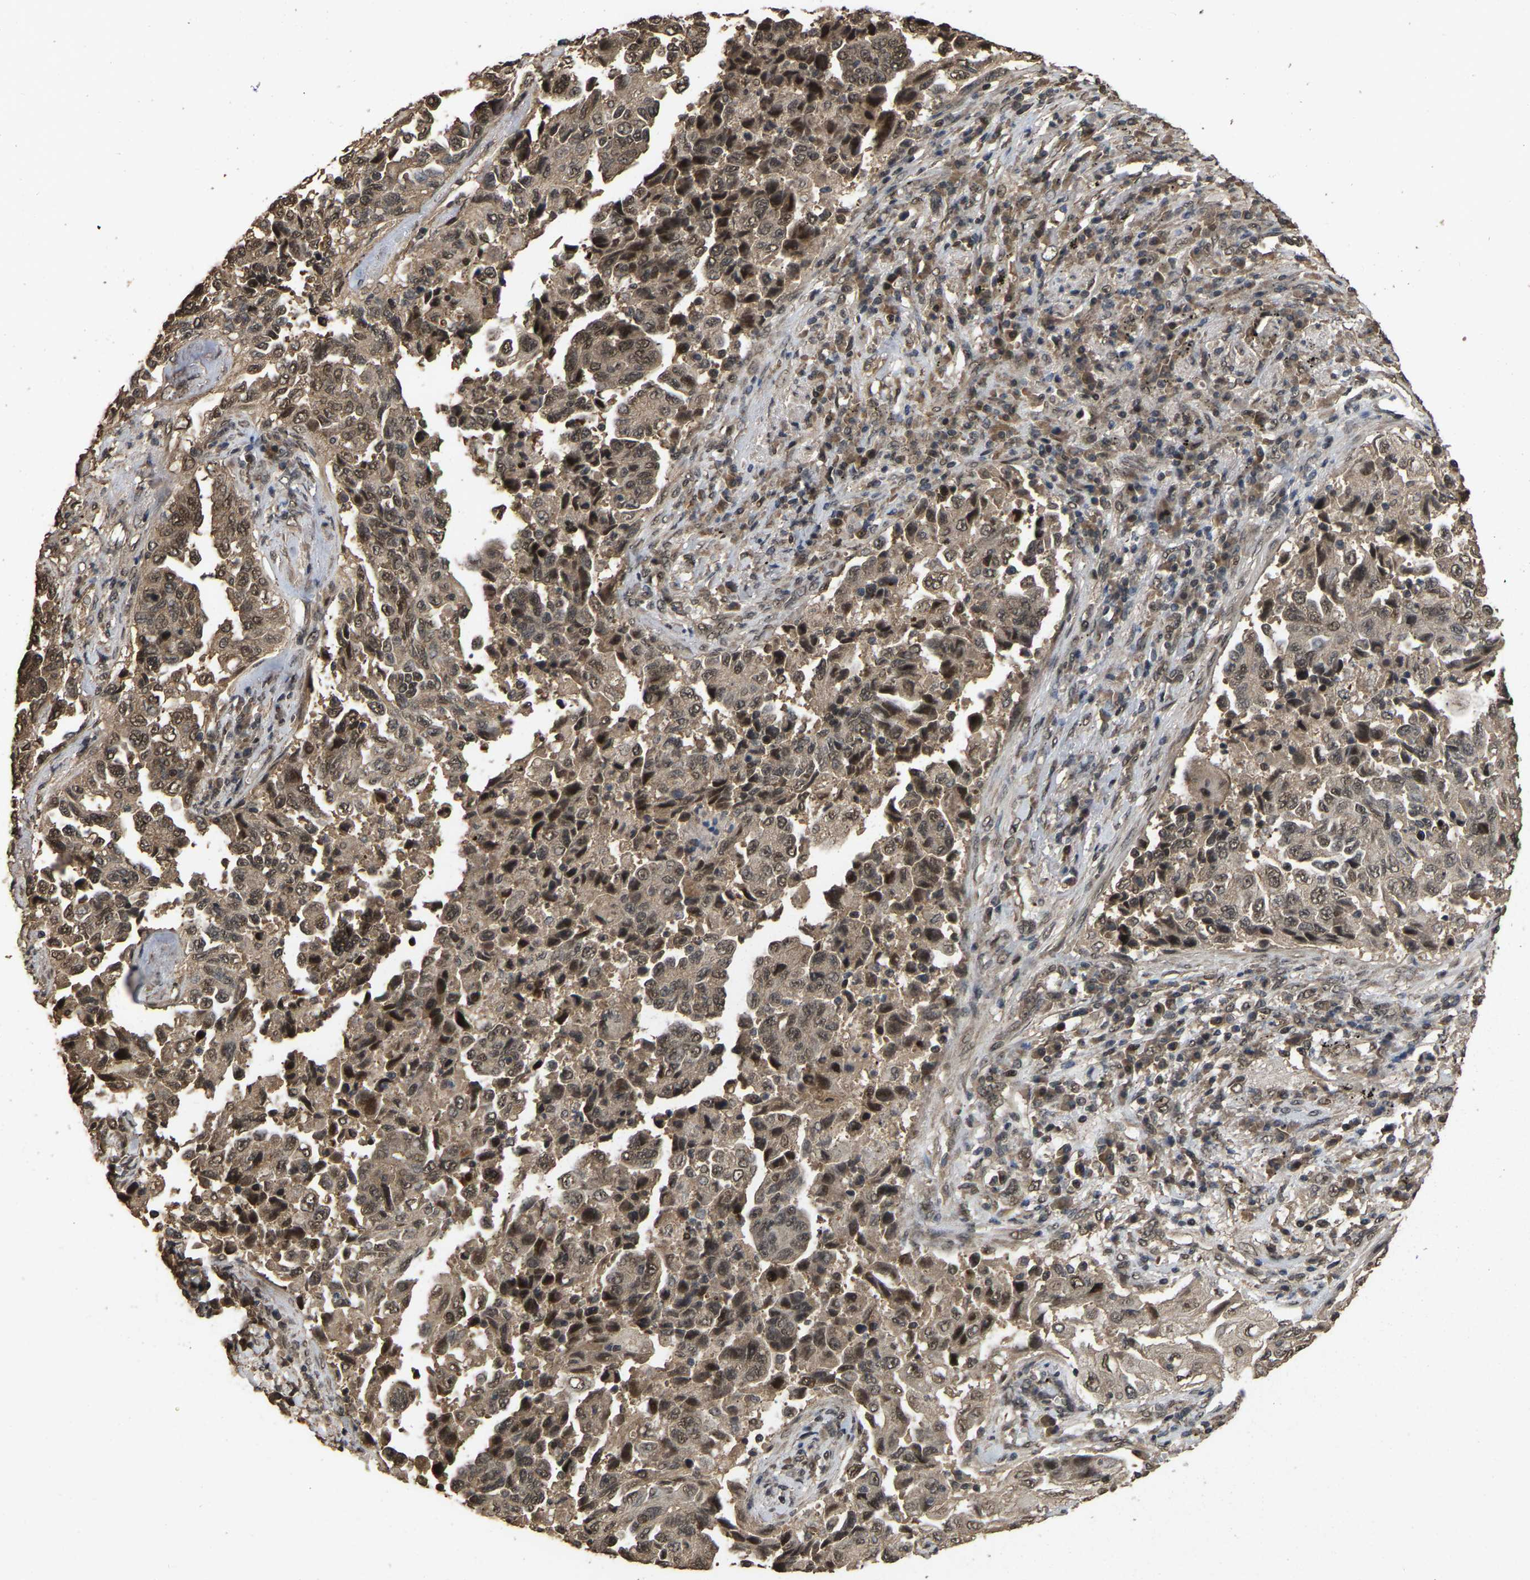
{"staining": {"intensity": "moderate", "quantity": ">75%", "location": "cytoplasmic/membranous"}, "tissue": "lung cancer", "cell_type": "Tumor cells", "image_type": "cancer", "snomed": [{"axis": "morphology", "description": "Adenocarcinoma, NOS"}, {"axis": "topography", "description": "Lung"}], "caption": "An image showing moderate cytoplasmic/membranous staining in approximately >75% of tumor cells in lung cancer, as visualized by brown immunohistochemical staining.", "gene": "ARHGAP23", "patient": {"sex": "female", "age": 51}}